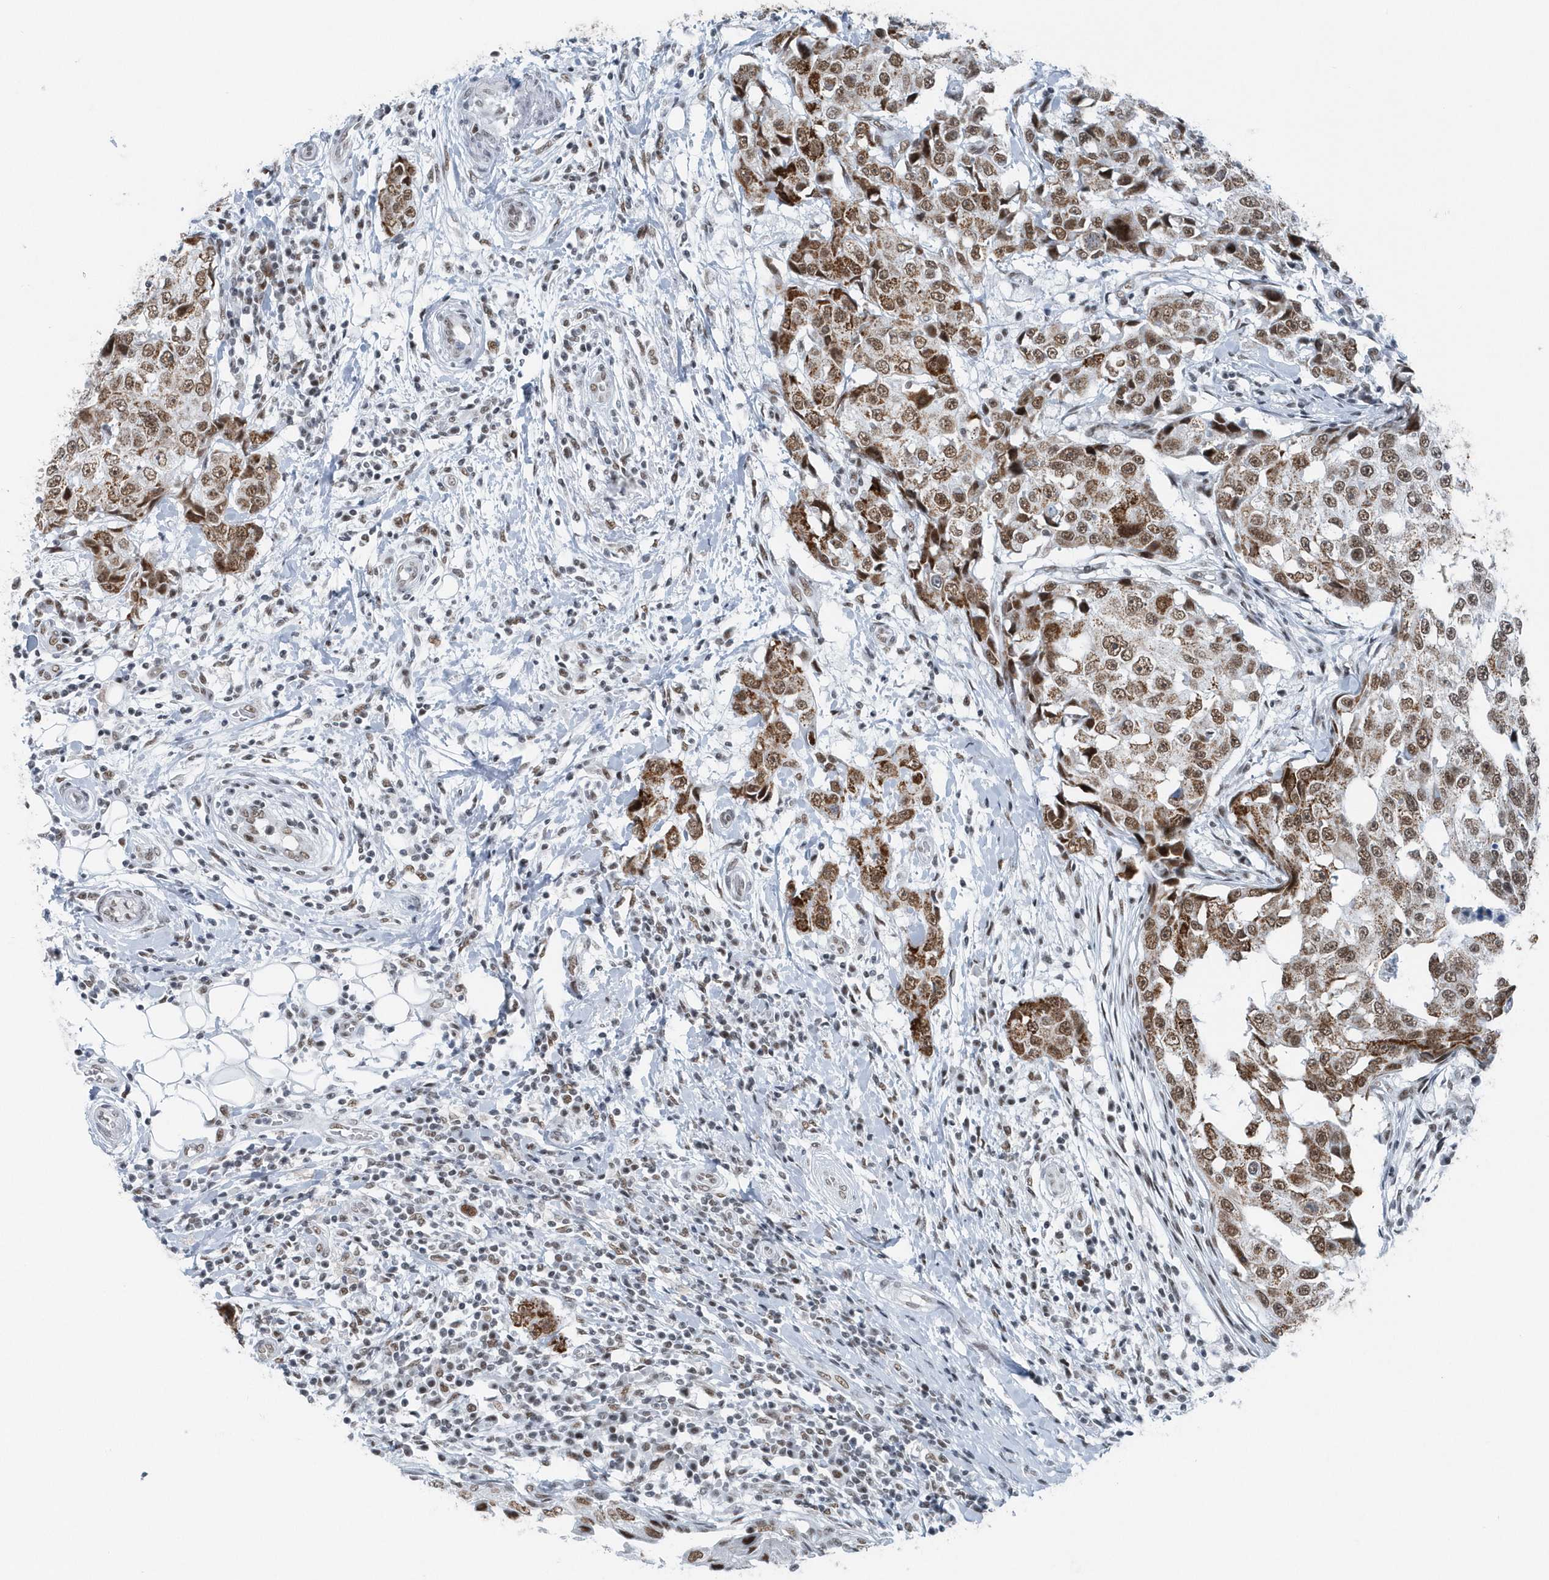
{"staining": {"intensity": "moderate", "quantity": ">75%", "location": "cytoplasmic/membranous,nuclear"}, "tissue": "breast cancer", "cell_type": "Tumor cells", "image_type": "cancer", "snomed": [{"axis": "morphology", "description": "Duct carcinoma"}, {"axis": "topography", "description": "Breast"}], "caption": "This histopathology image reveals immunohistochemistry staining of human breast intraductal carcinoma, with medium moderate cytoplasmic/membranous and nuclear expression in approximately >75% of tumor cells.", "gene": "FIP1L1", "patient": {"sex": "female", "age": 27}}